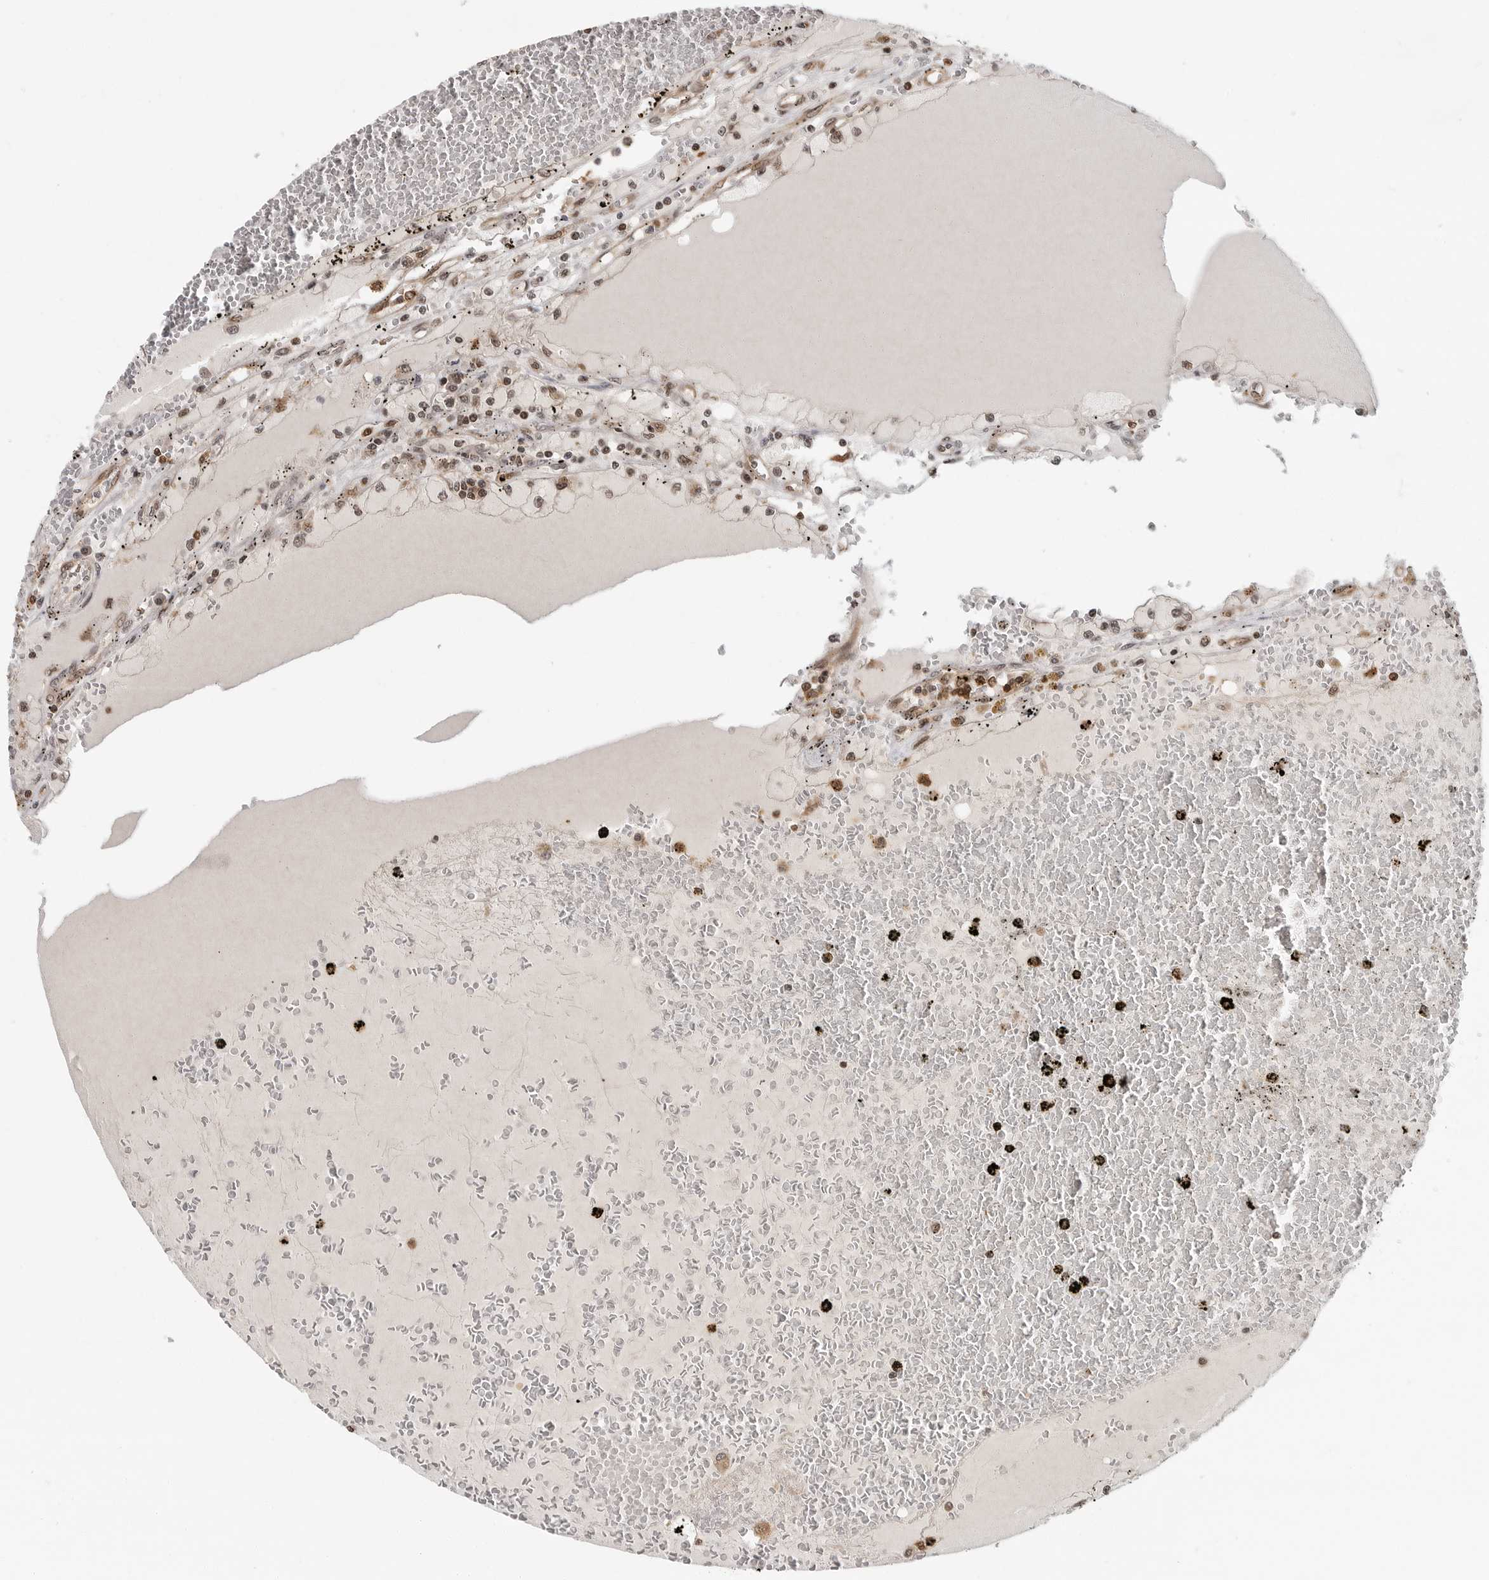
{"staining": {"intensity": "weak", "quantity": "<25%", "location": "cytoplasmic/membranous"}, "tissue": "renal cancer", "cell_type": "Tumor cells", "image_type": "cancer", "snomed": [{"axis": "morphology", "description": "Adenocarcinoma, NOS"}, {"axis": "topography", "description": "Kidney"}], "caption": "DAB immunohistochemical staining of renal cancer (adenocarcinoma) exhibits no significant positivity in tumor cells.", "gene": "SZRD1", "patient": {"sex": "male", "age": 56}}